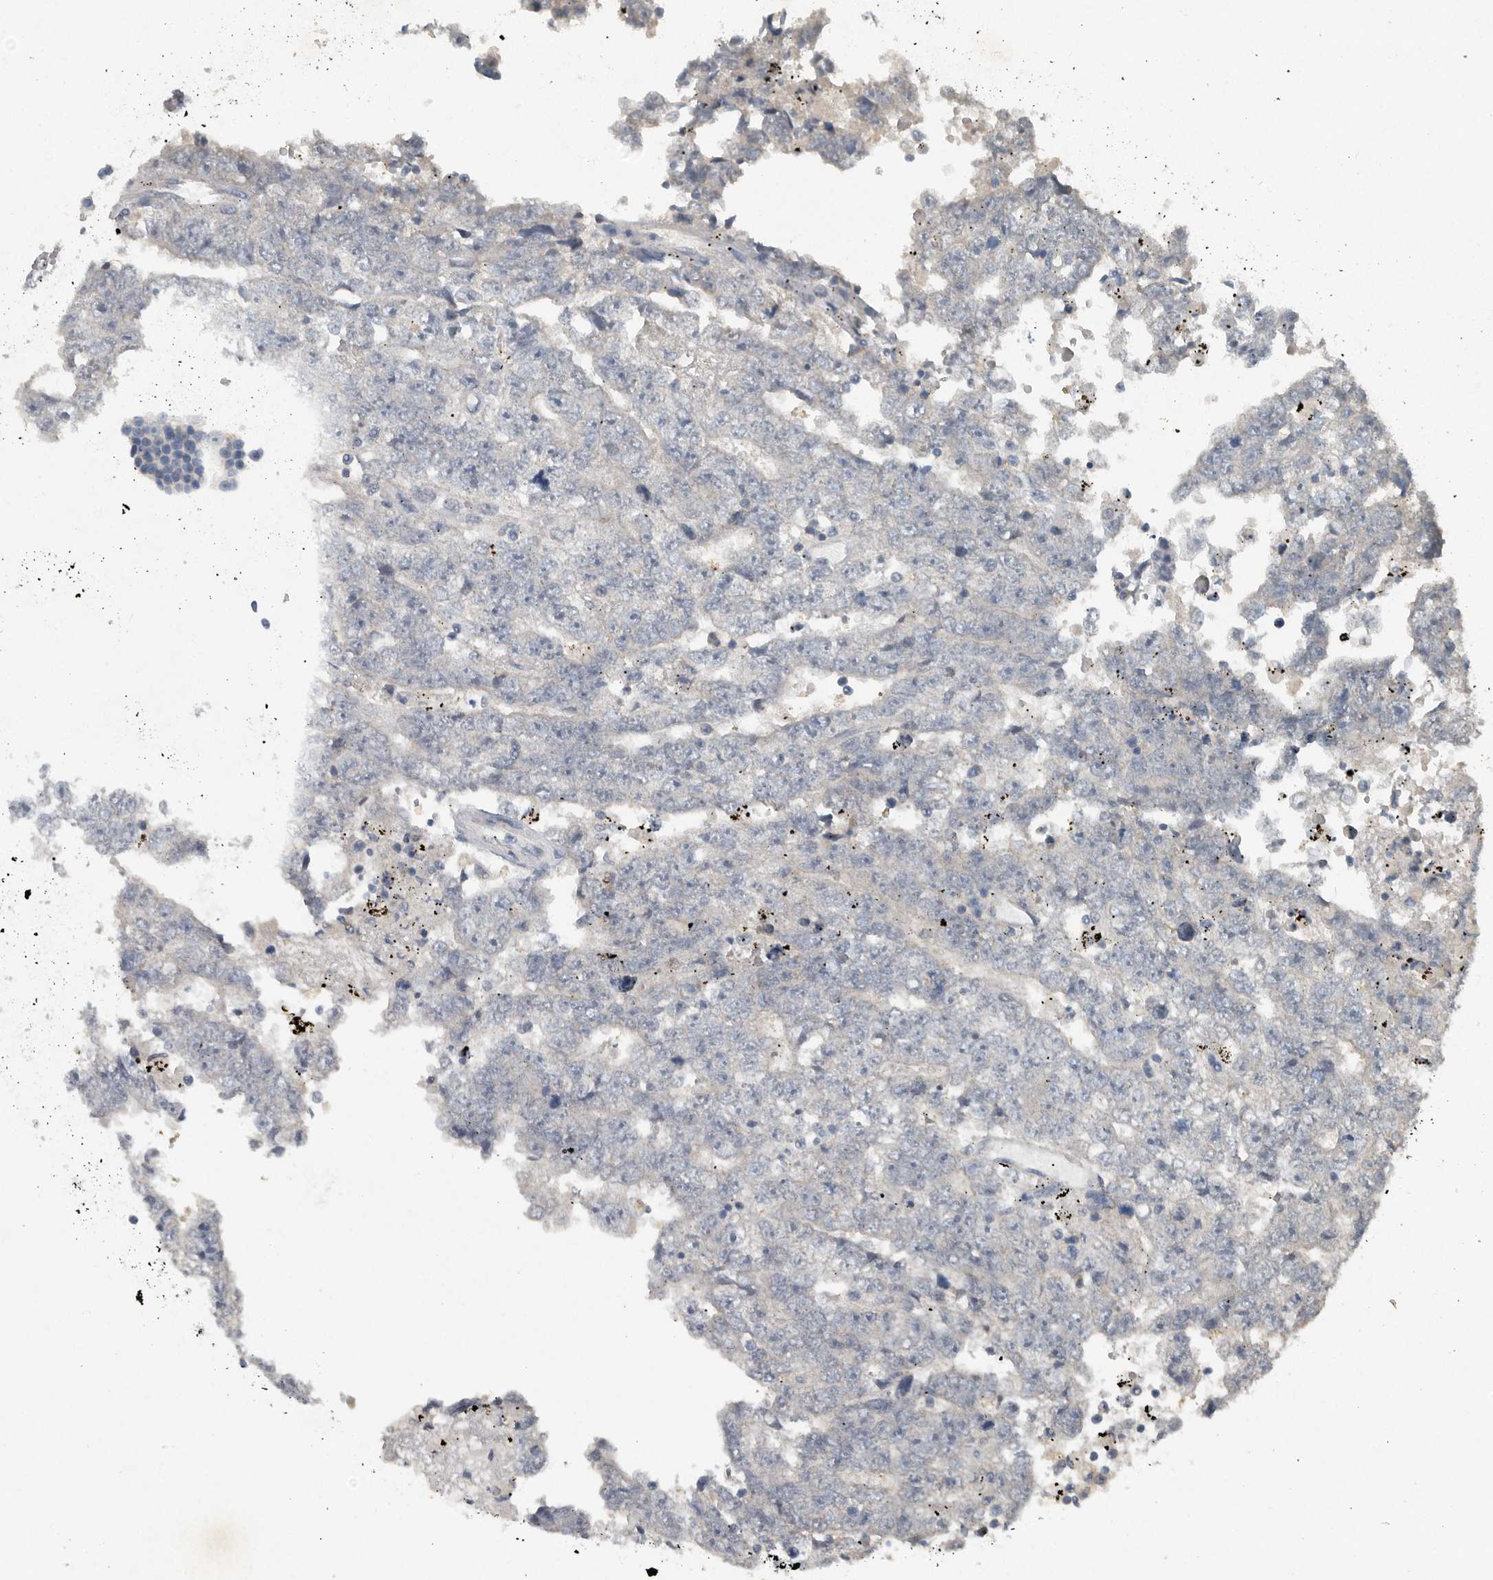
{"staining": {"intensity": "negative", "quantity": "none", "location": "none"}, "tissue": "testis cancer", "cell_type": "Tumor cells", "image_type": "cancer", "snomed": [{"axis": "morphology", "description": "Carcinoma, Embryonal, NOS"}, {"axis": "topography", "description": "Testis"}], "caption": "Immunohistochemistry histopathology image of neoplastic tissue: human testis cancer (embryonal carcinoma) stained with DAB (3,3'-diaminobenzidine) demonstrates no significant protein positivity in tumor cells.", "gene": "IL20", "patient": {"sex": "male", "age": 25}}